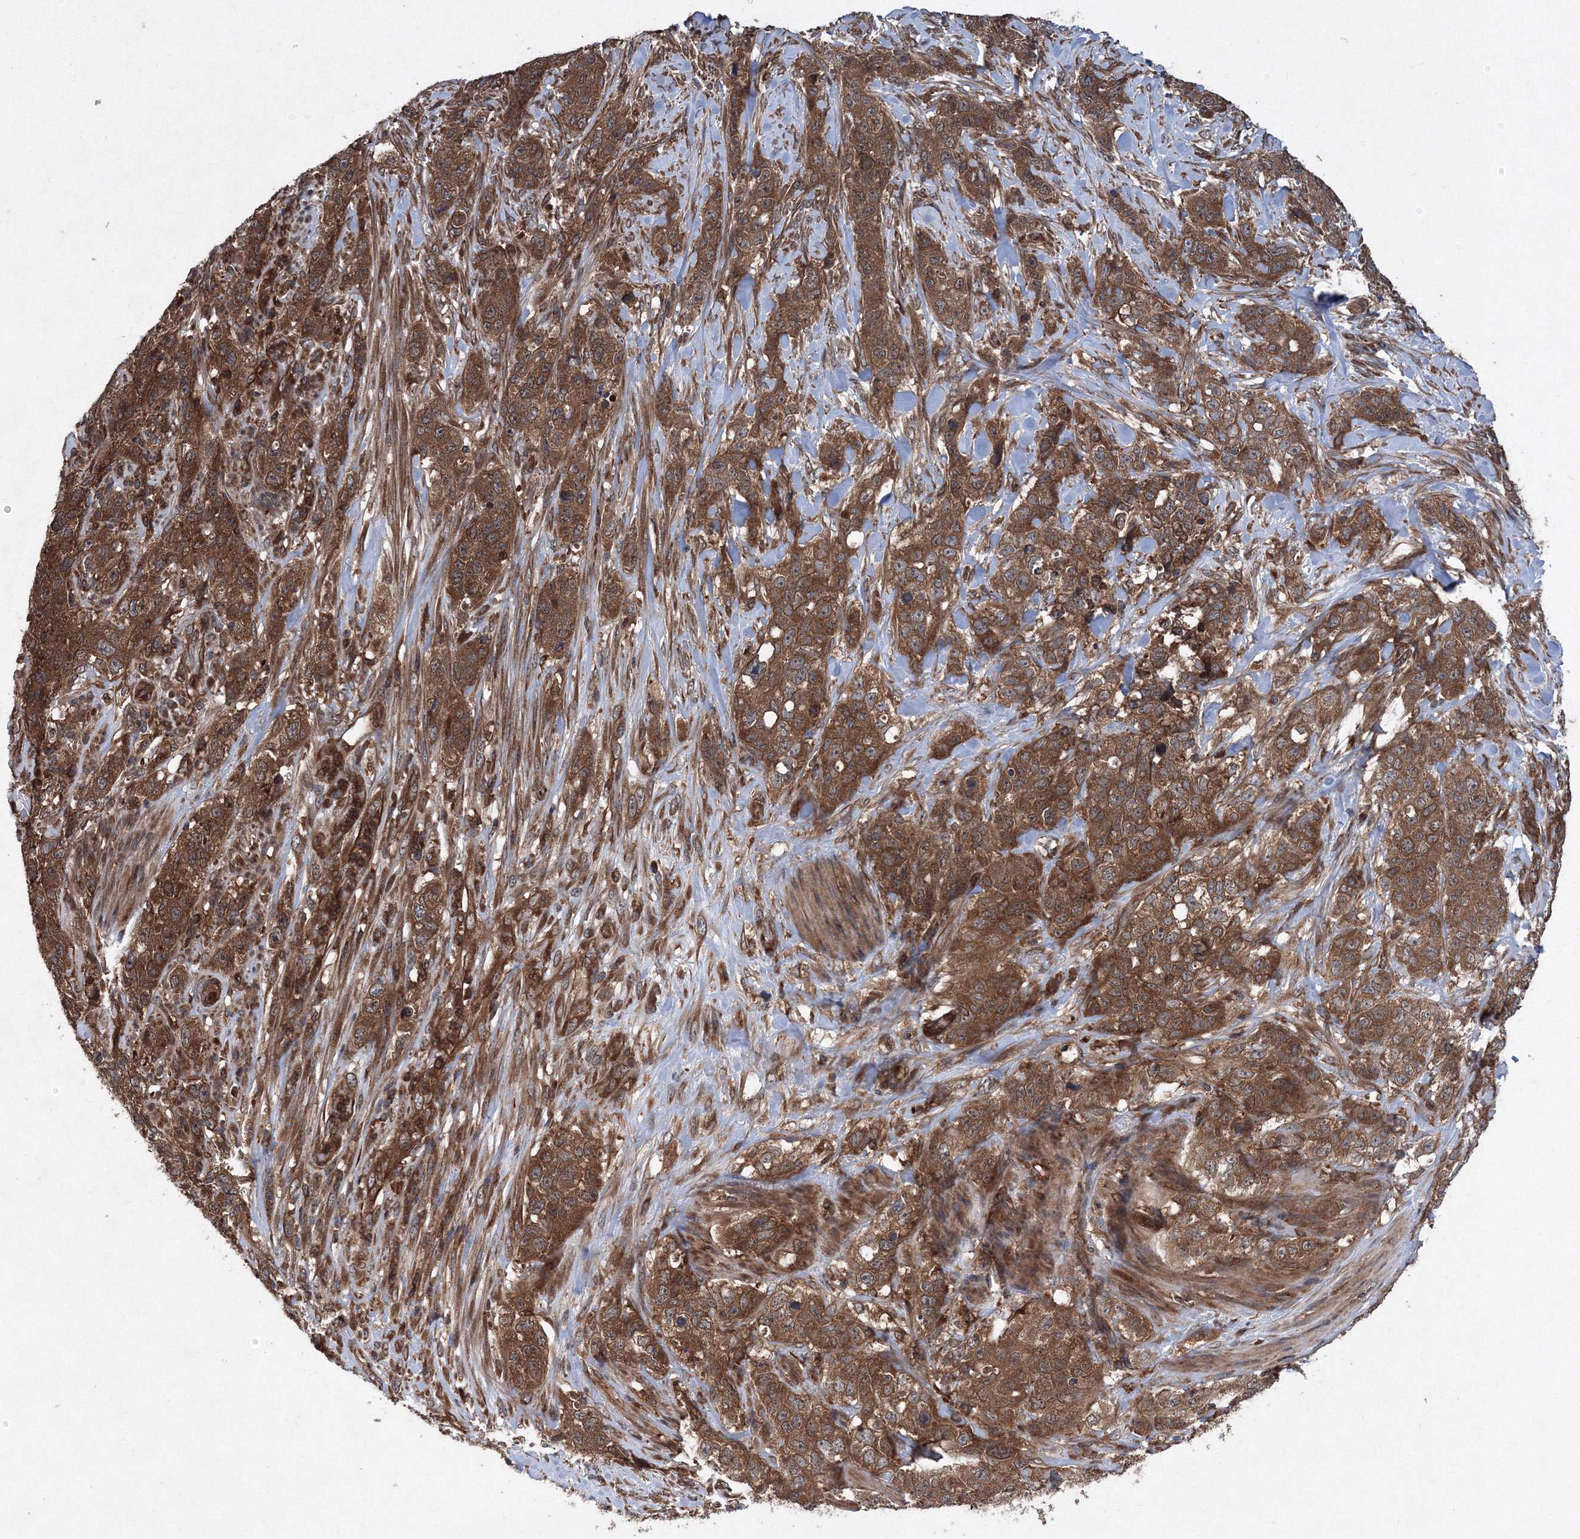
{"staining": {"intensity": "moderate", "quantity": ">75%", "location": "cytoplasmic/membranous"}, "tissue": "stomach cancer", "cell_type": "Tumor cells", "image_type": "cancer", "snomed": [{"axis": "morphology", "description": "Adenocarcinoma, NOS"}, {"axis": "topography", "description": "Stomach"}], "caption": "Protein staining exhibits moderate cytoplasmic/membranous positivity in approximately >75% of tumor cells in stomach cancer.", "gene": "ATG3", "patient": {"sex": "male", "age": 48}}